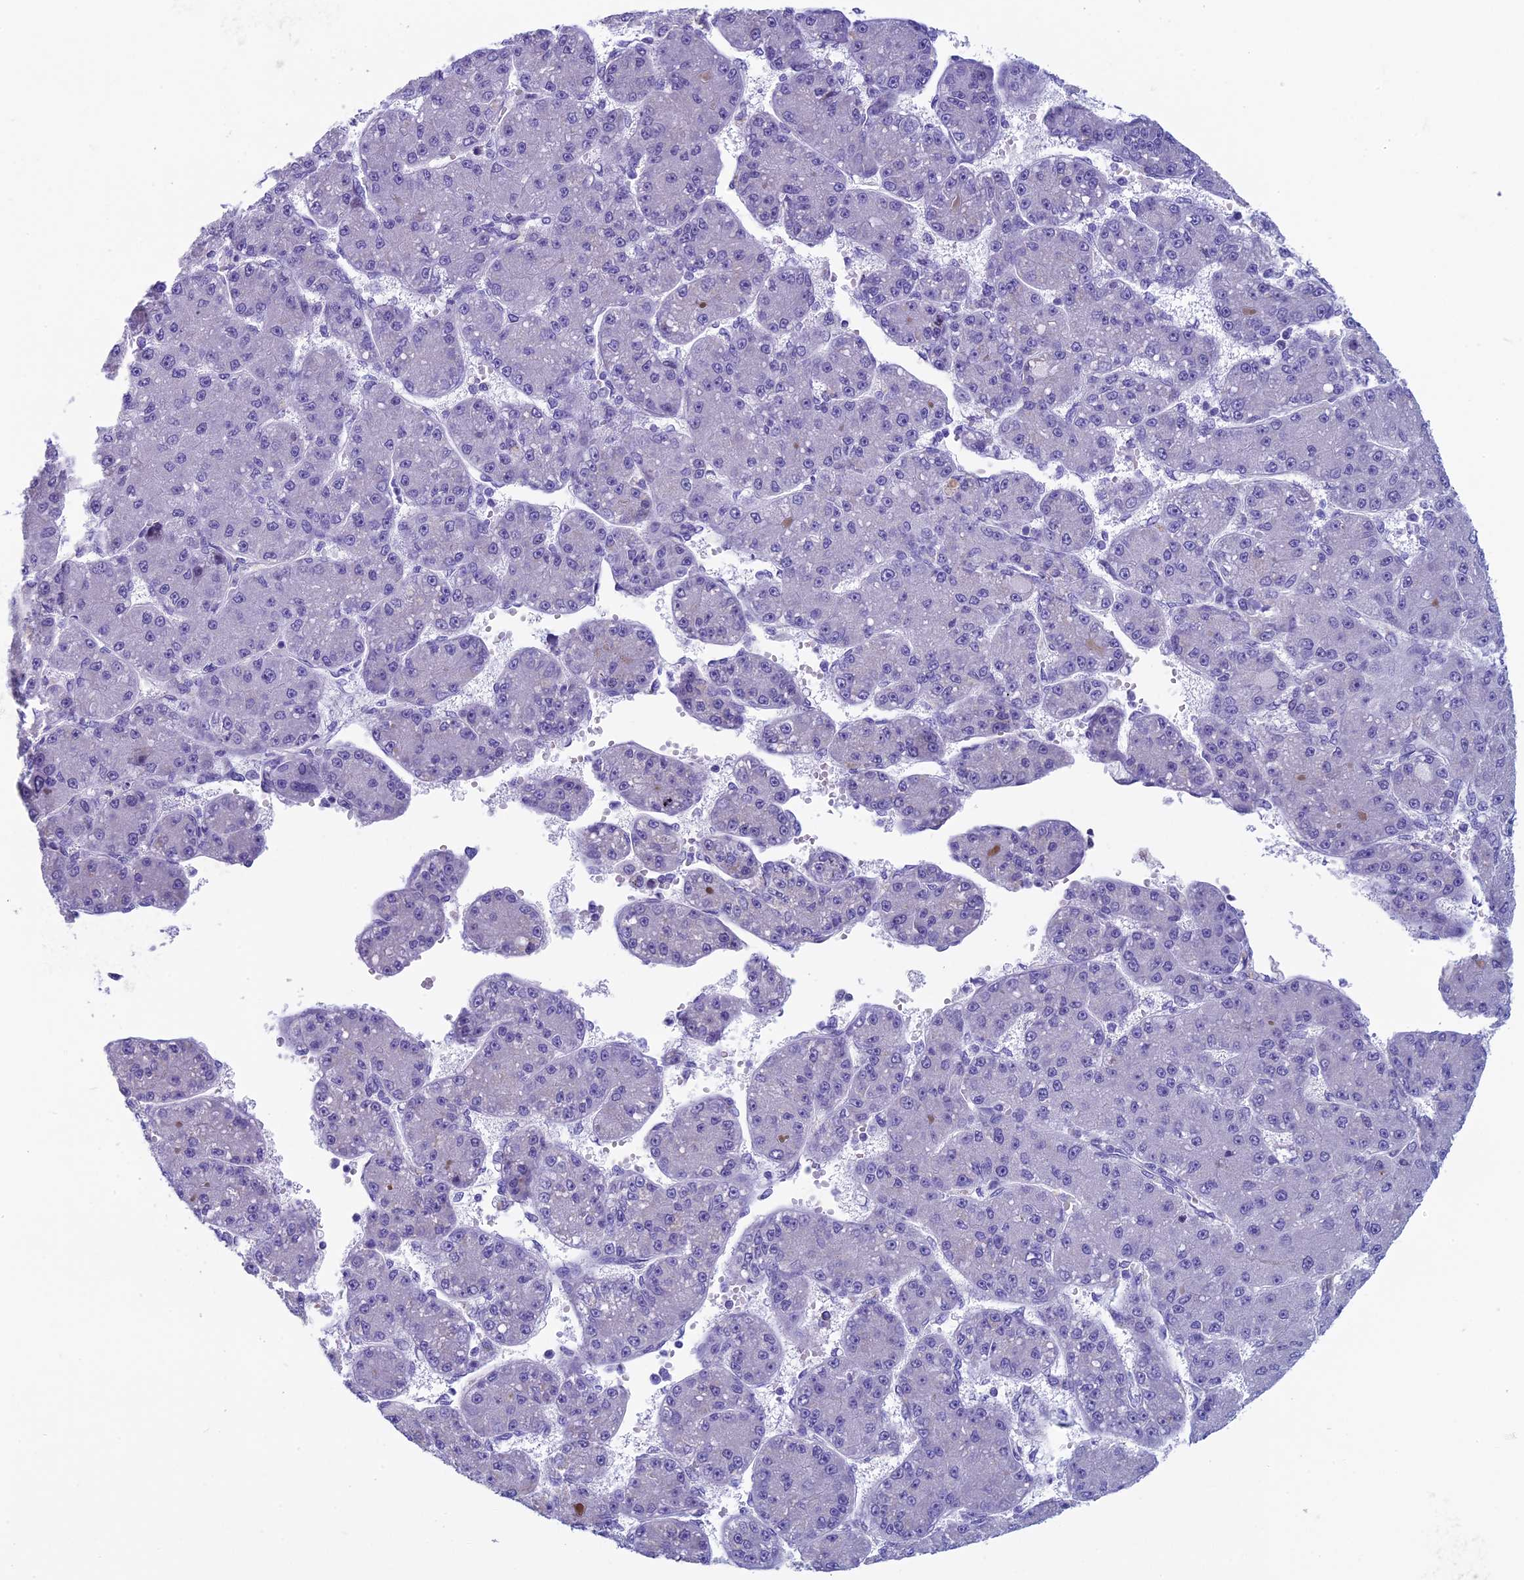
{"staining": {"intensity": "negative", "quantity": "none", "location": "none"}, "tissue": "liver cancer", "cell_type": "Tumor cells", "image_type": "cancer", "snomed": [{"axis": "morphology", "description": "Carcinoma, Hepatocellular, NOS"}, {"axis": "topography", "description": "Liver"}], "caption": "Liver cancer was stained to show a protein in brown. There is no significant positivity in tumor cells.", "gene": "ZNF563", "patient": {"sex": "male", "age": 67}}